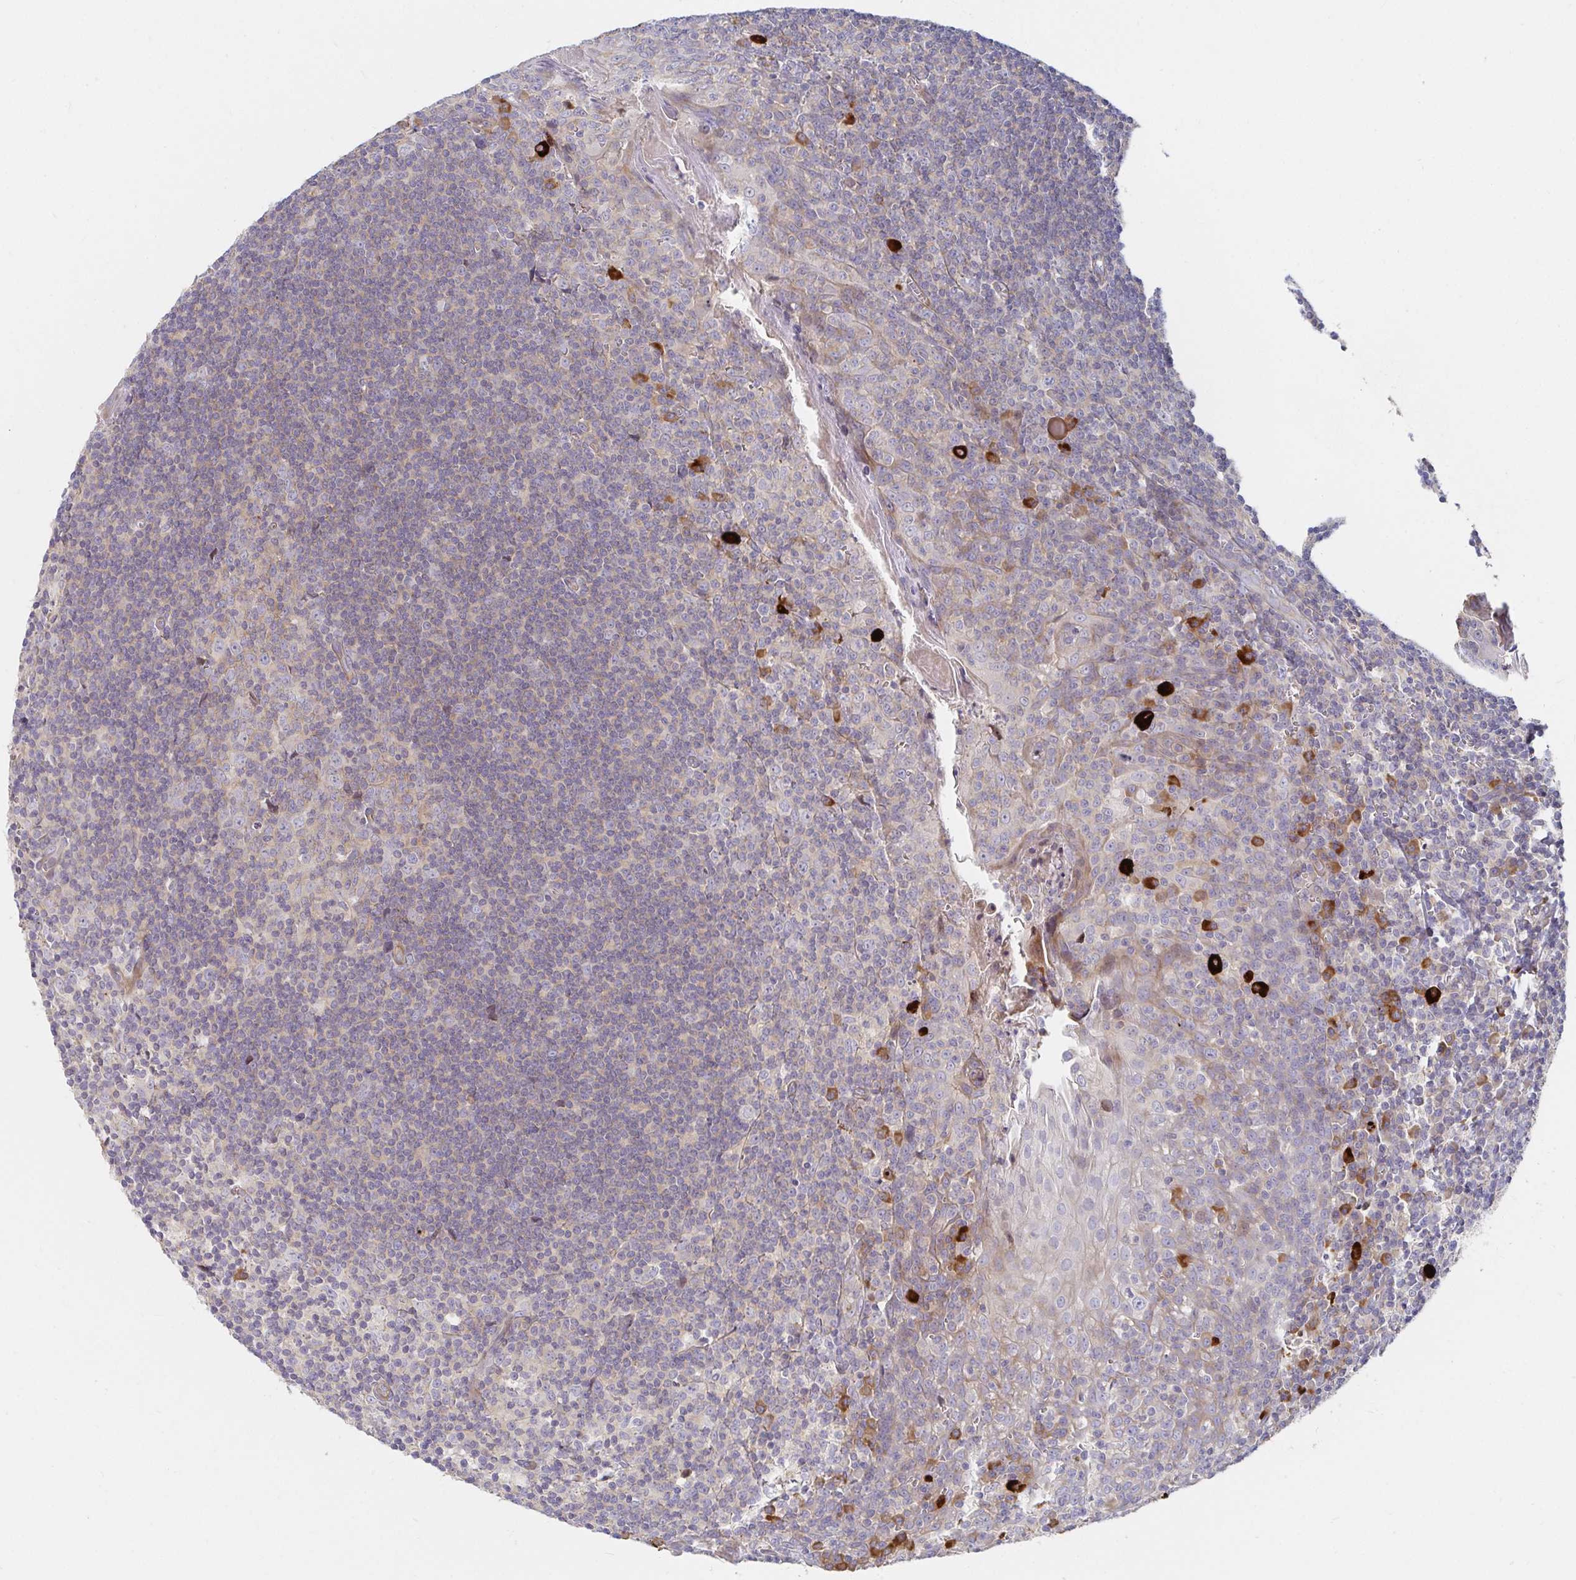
{"staining": {"intensity": "weak", "quantity": "<25%", "location": "cytoplasmic/membranous"}, "tissue": "tonsil", "cell_type": "Germinal center cells", "image_type": "normal", "snomed": [{"axis": "morphology", "description": "Normal tissue, NOS"}, {"axis": "topography", "description": "Tonsil"}], "caption": "Immunohistochemistry (IHC) image of unremarkable tonsil stained for a protein (brown), which shows no positivity in germinal center cells. (DAB immunohistochemistry (IHC) visualized using brightfield microscopy, high magnification).", "gene": "SSH2", "patient": {"sex": "male", "age": 27}}